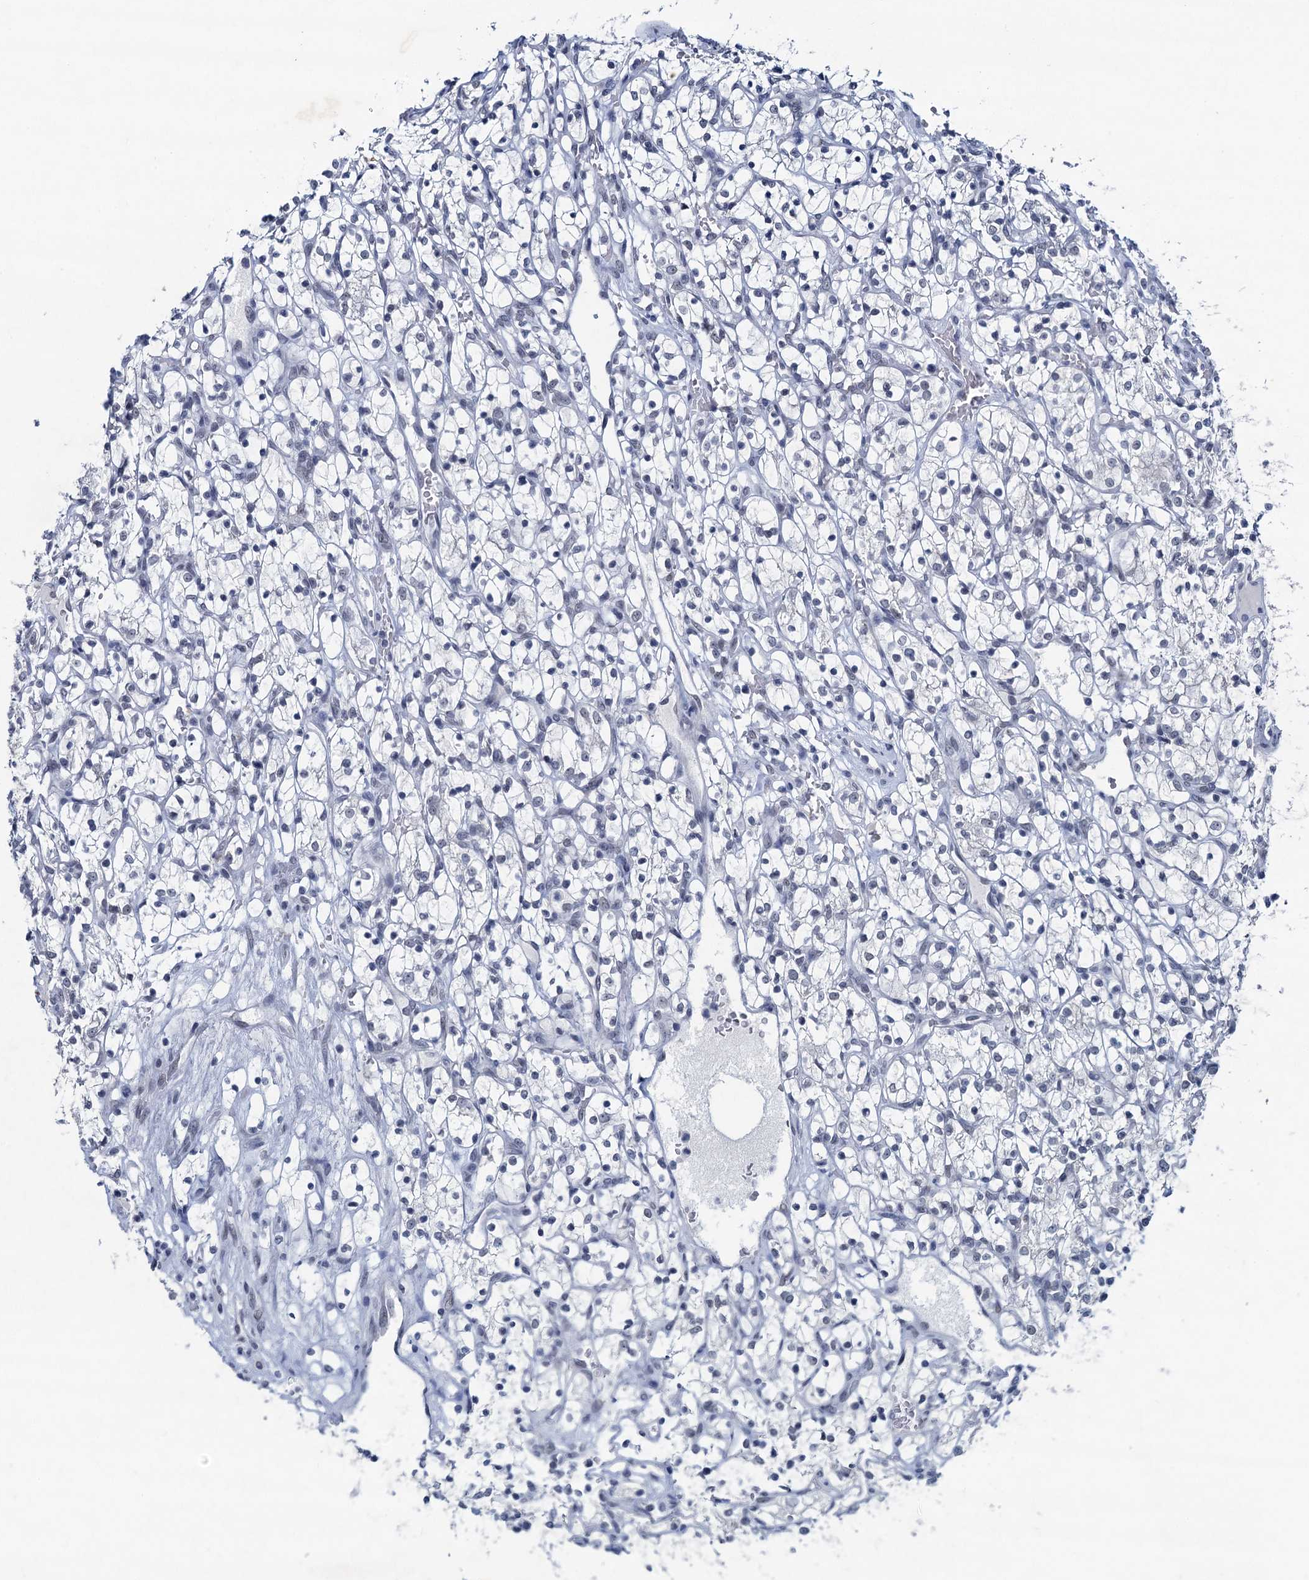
{"staining": {"intensity": "negative", "quantity": "none", "location": "none"}, "tissue": "renal cancer", "cell_type": "Tumor cells", "image_type": "cancer", "snomed": [{"axis": "morphology", "description": "Adenocarcinoma, NOS"}, {"axis": "topography", "description": "Kidney"}], "caption": "Tumor cells are negative for protein expression in human adenocarcinoma (renal).", "gene": "HAPSTR1", "patient": {"sex": "female", "age": 69}}